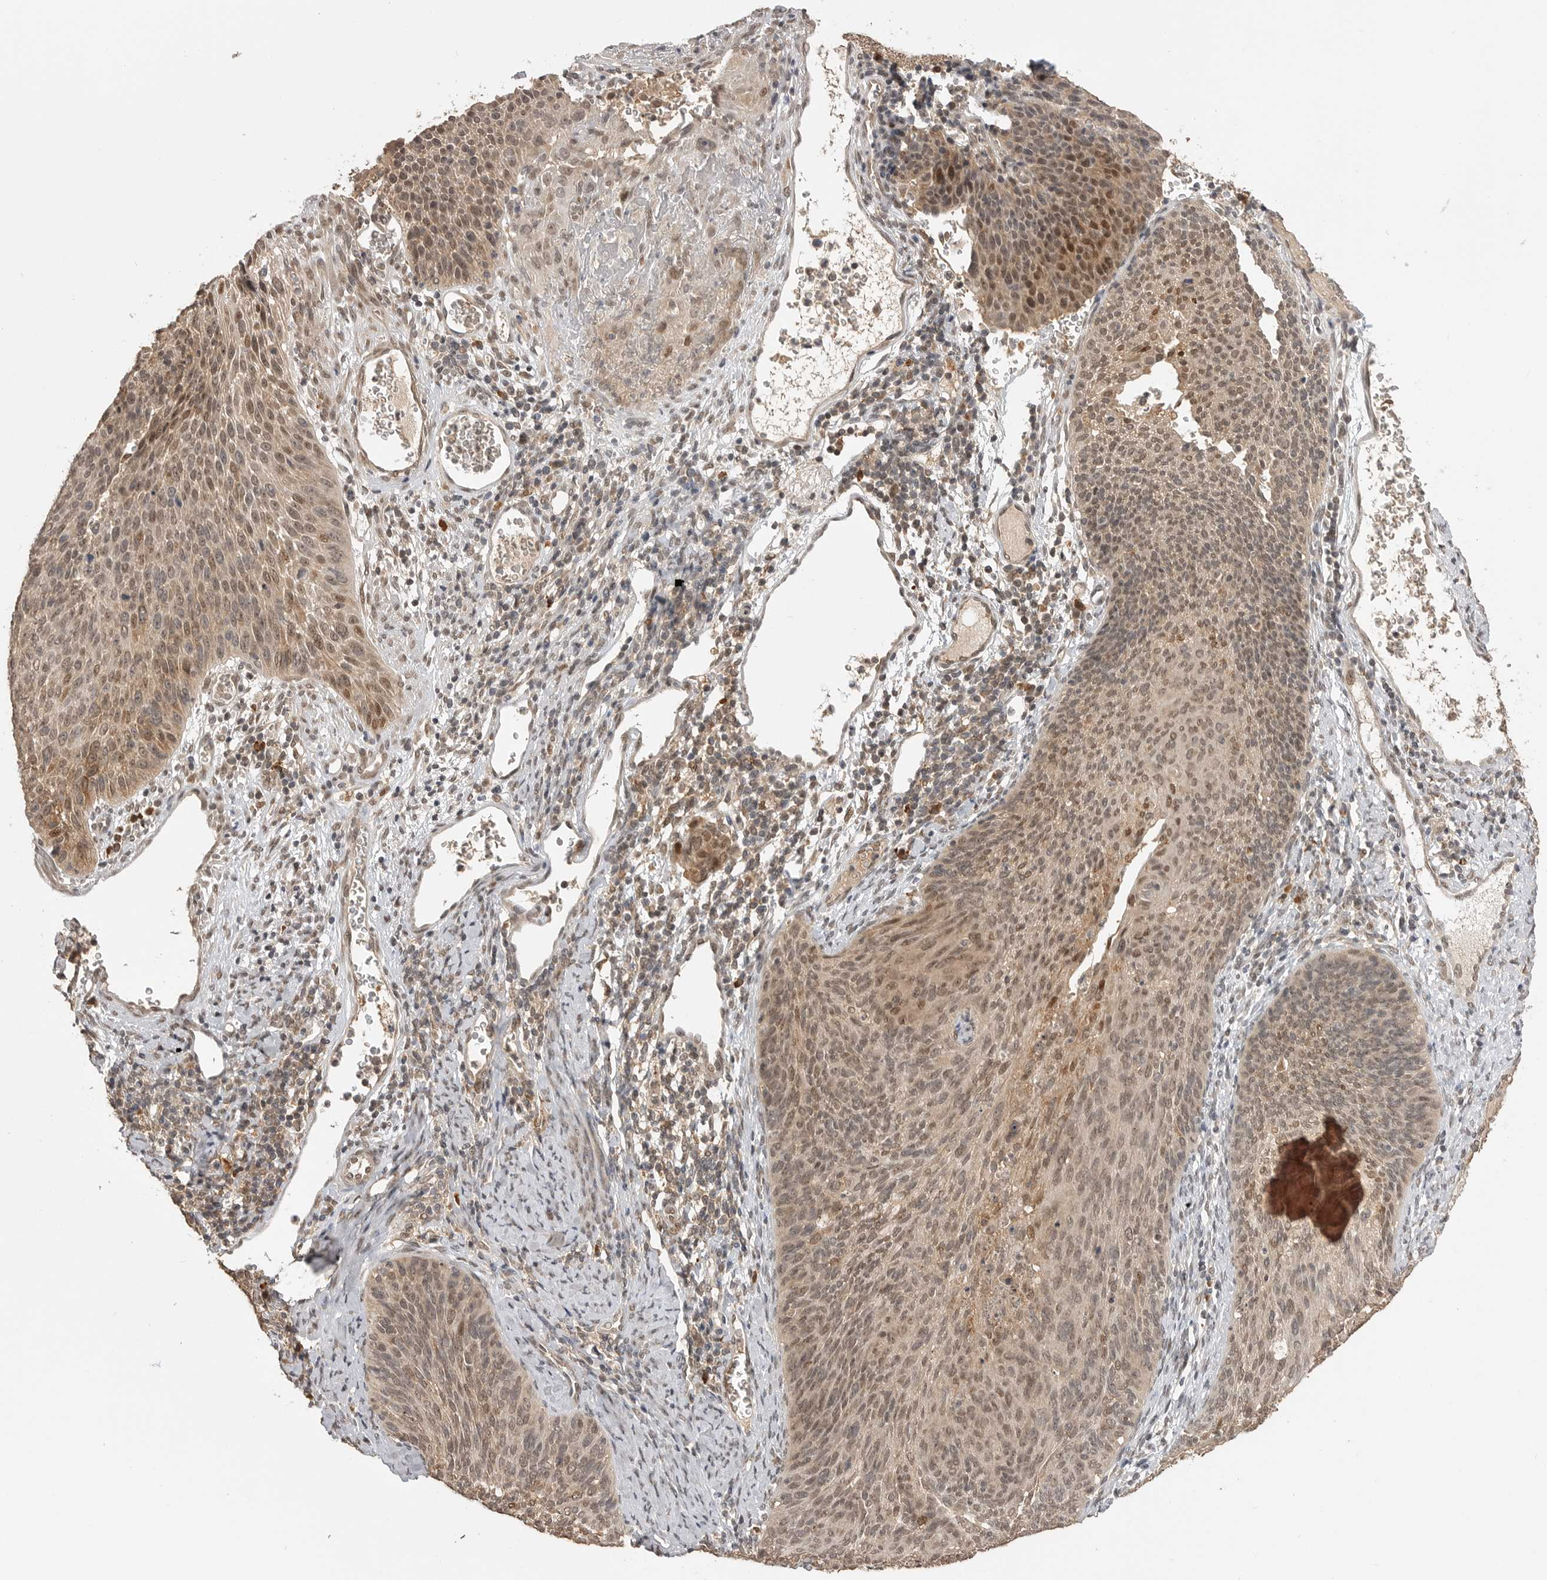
{"staining": {"intensity": "moderate", "quantity": ">75%", "location": "nuclear"}, "tissue": "cervical cancer", "cell_type": "Tumor cells", "image_type": "cancer", "snomed": [{"axis": "morphology", "description": "Squamous cell carcinoma, NOS"}, {"axis": "topography", "description": "Cervix"}], "caption": "Immunohistochemical staining of human squamous cell carcinoma (cervical) displays medium levels of moderate nuclear protein staining in about >75% of tumor cells.", "gene": "ASPSCR1", "patient": {"sex": "female", "age": 55}}